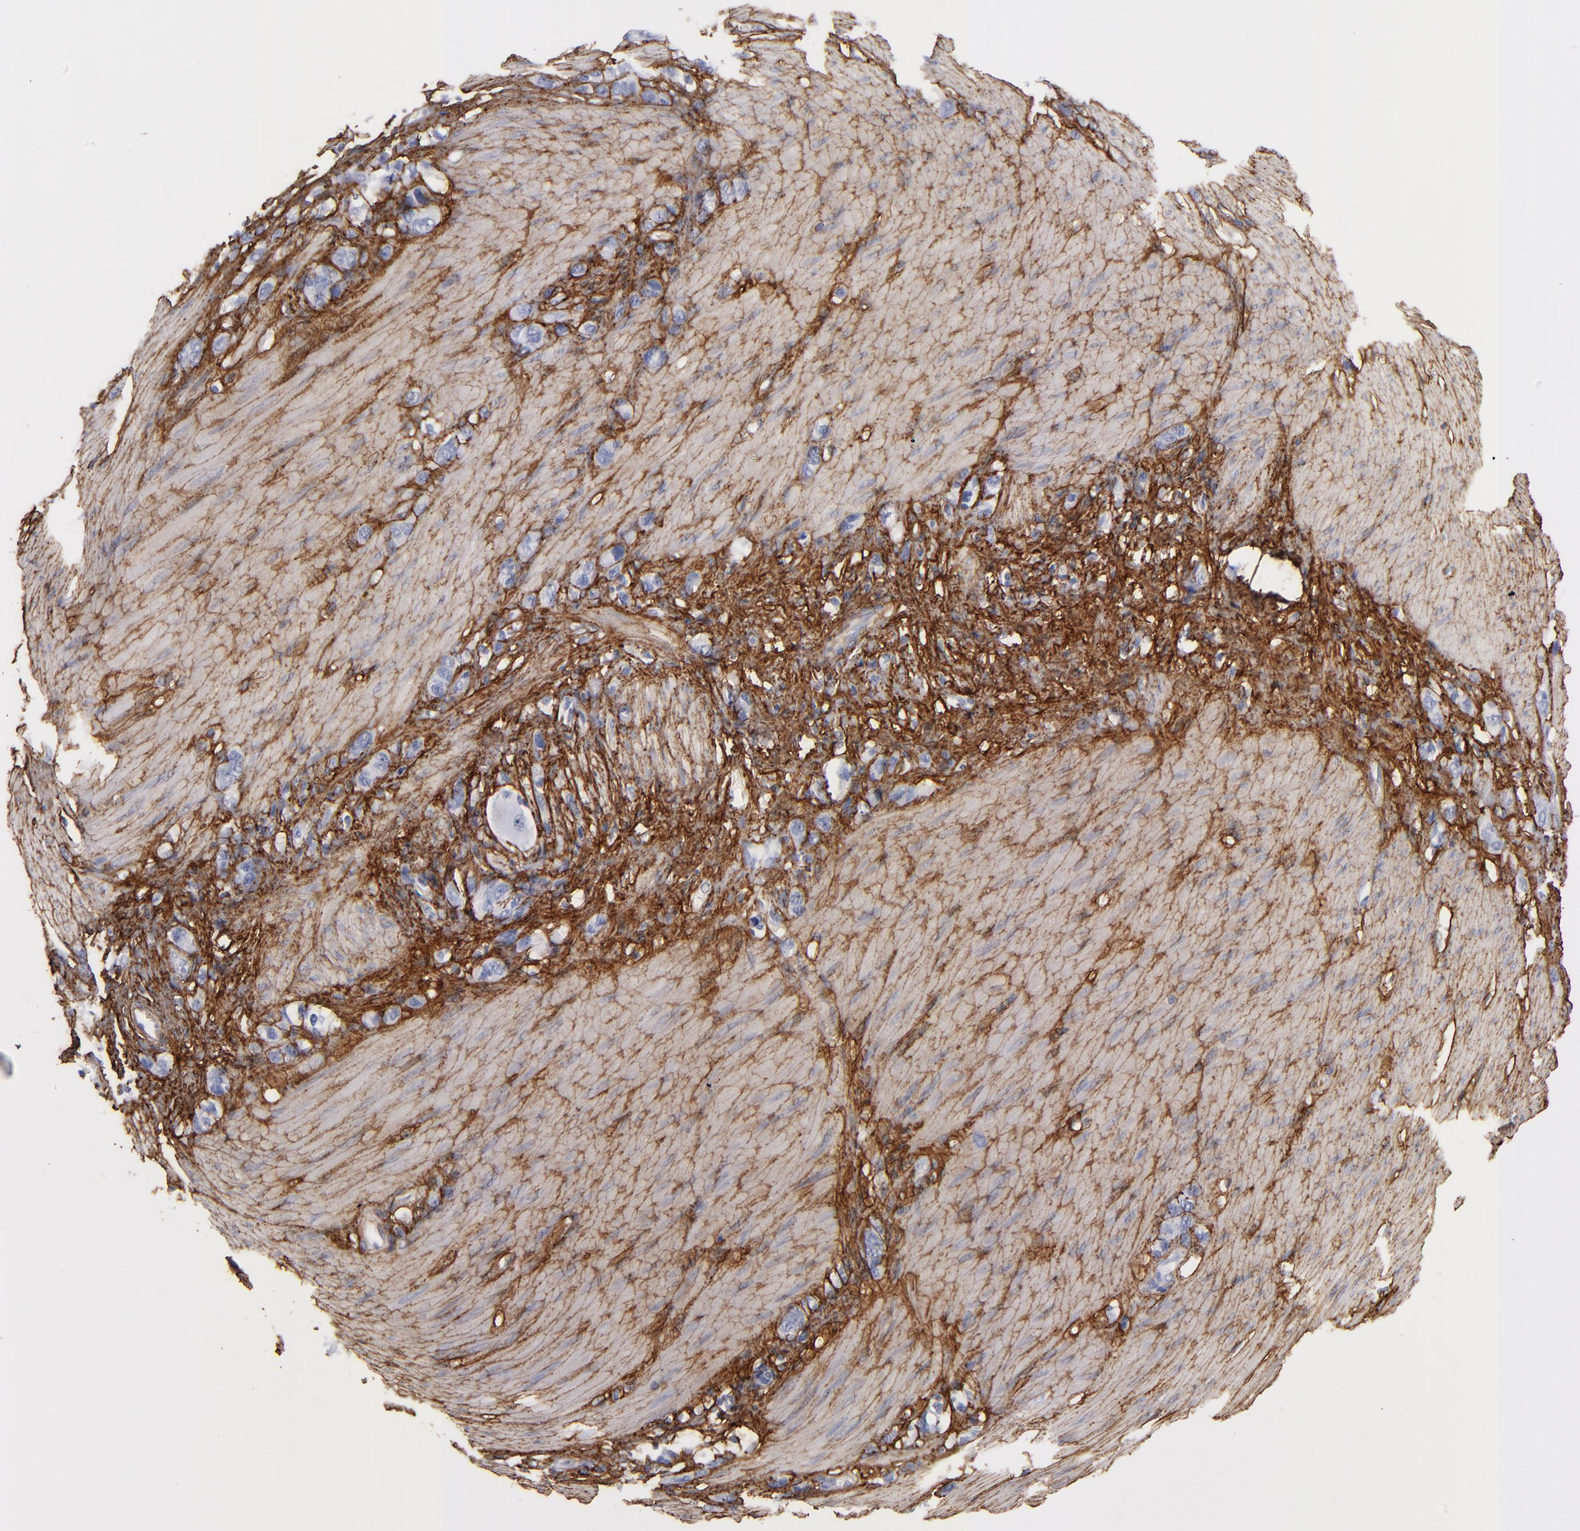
{"staining": {"intensity": "negative", "quantity": "none", "location": "none"}, "tissue": "stomach cancer", "cell_type": "Tumor cells", "image_type": "cancer", "snomed": [{"axis": "morphology", "description": "Normal tissue, NOS"}, {"axis": "morphology", "description": "Adenocarcinoma, NOS"}, {"axis": "morphology", "description": "Adenocarcinoma, High grade"}, {"axis": "topography", "description": "Stomach, upper"}, {"axis": "topography", "description": "Stomach"}], "caption": "DAB immunohistochemical staining of adenocarcinoma (stomach) exhibits no significant expression in tumor cells. Nuclei are stained in blue.", "gene": "EMILIN1", "patient": {"sex": "female", "age": 65}}